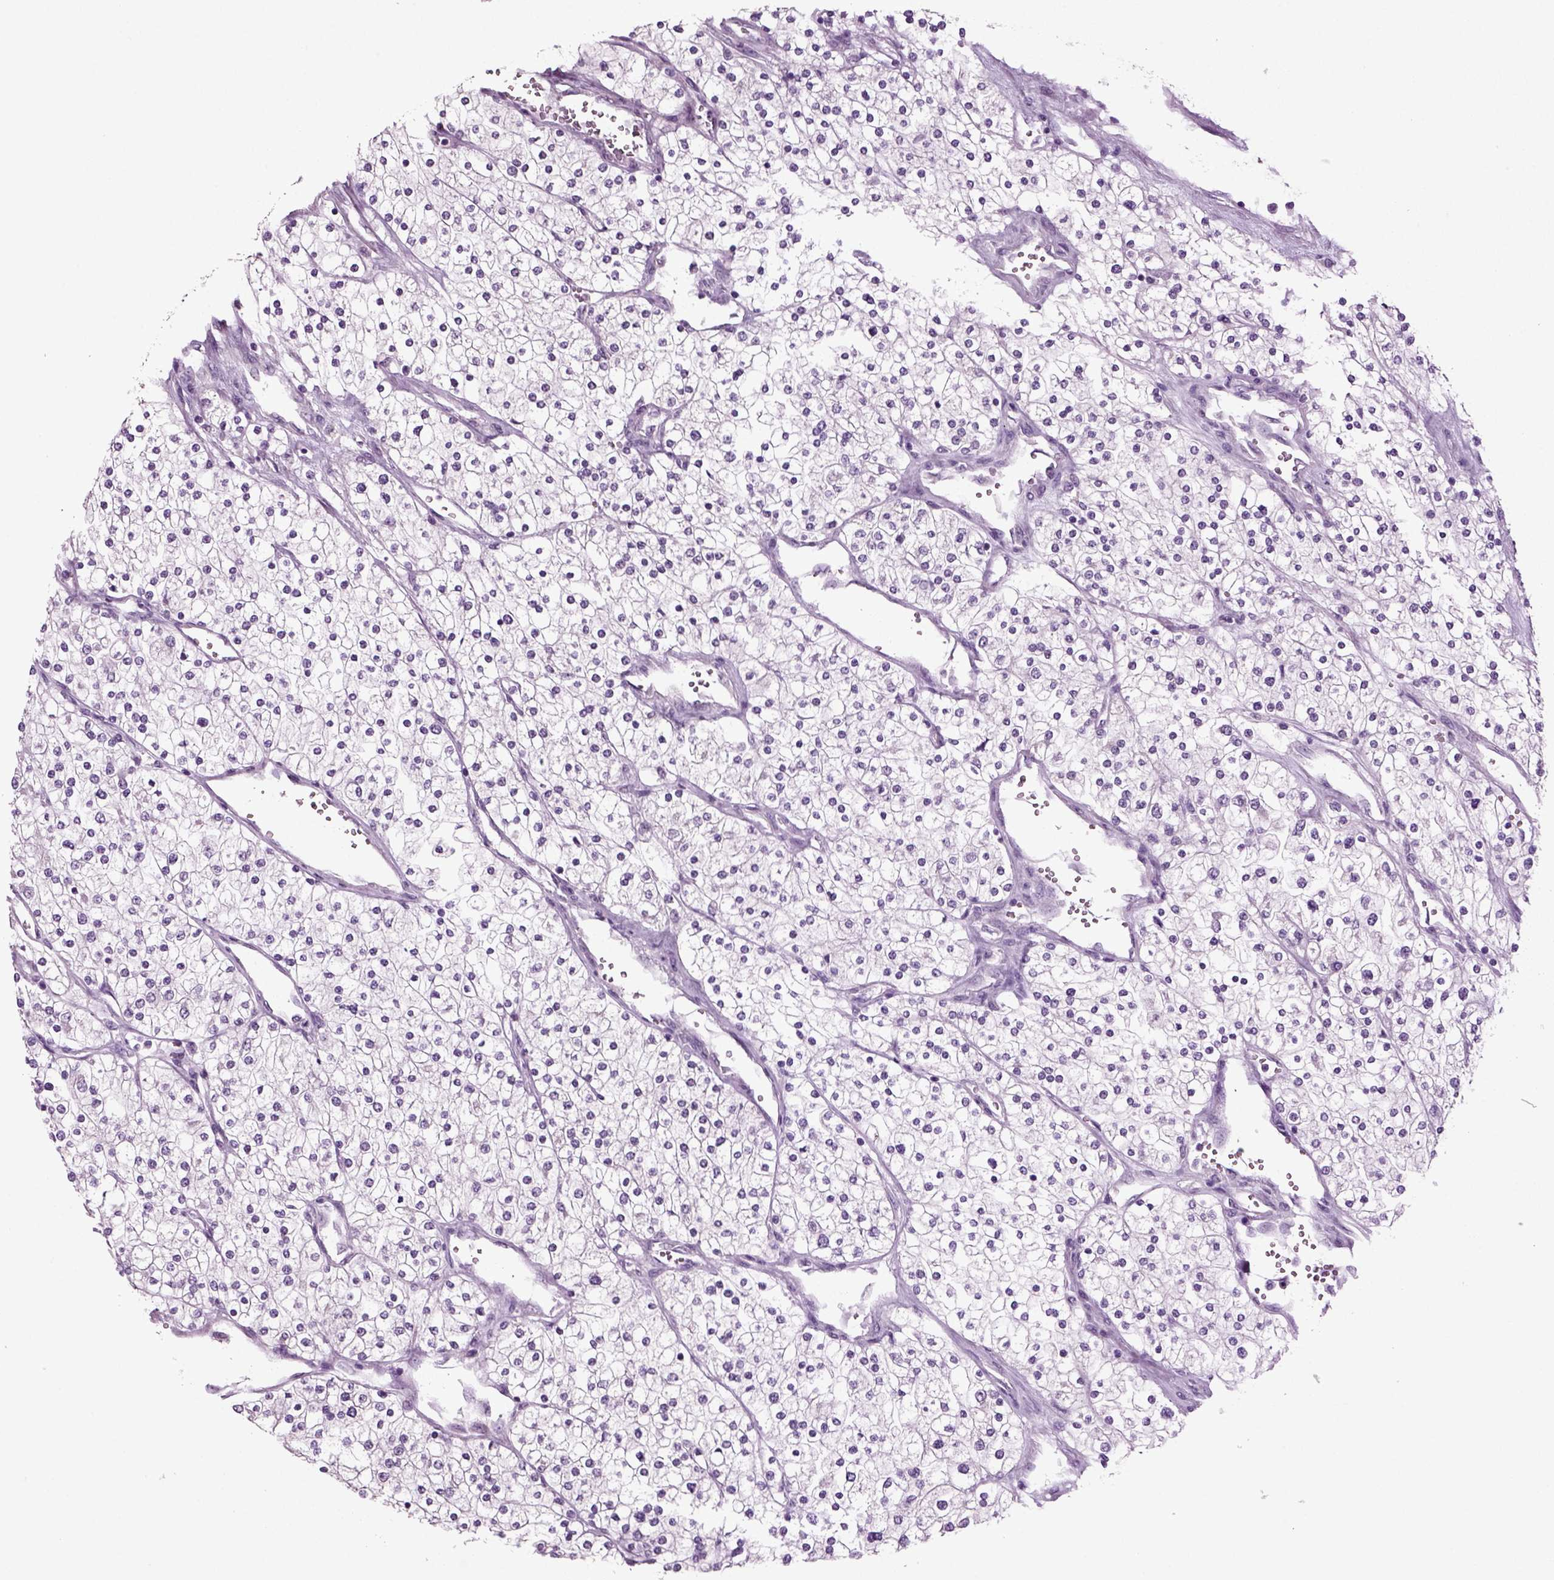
{"staining": {"intensity": "negative", "quantity": "none", "location": "none"}, "tissue": "renal cancer", "cell_type": "Tumor cells", "image_type": "cancer", "snomed": [{"axis": "morphology", "description": "Adenocarcinoma, NOS"}, {"axis": "topography", "description": "Kidney"}], "caption": "Immunohistochemistry (IHC) histopathology image of neoplastic tissue: human renal cancer stained with DAB exhibits no significant protein positivity in tumor cells.", "gene": "SLC17A6", "patient": {"sex": "male", "age": 80}}